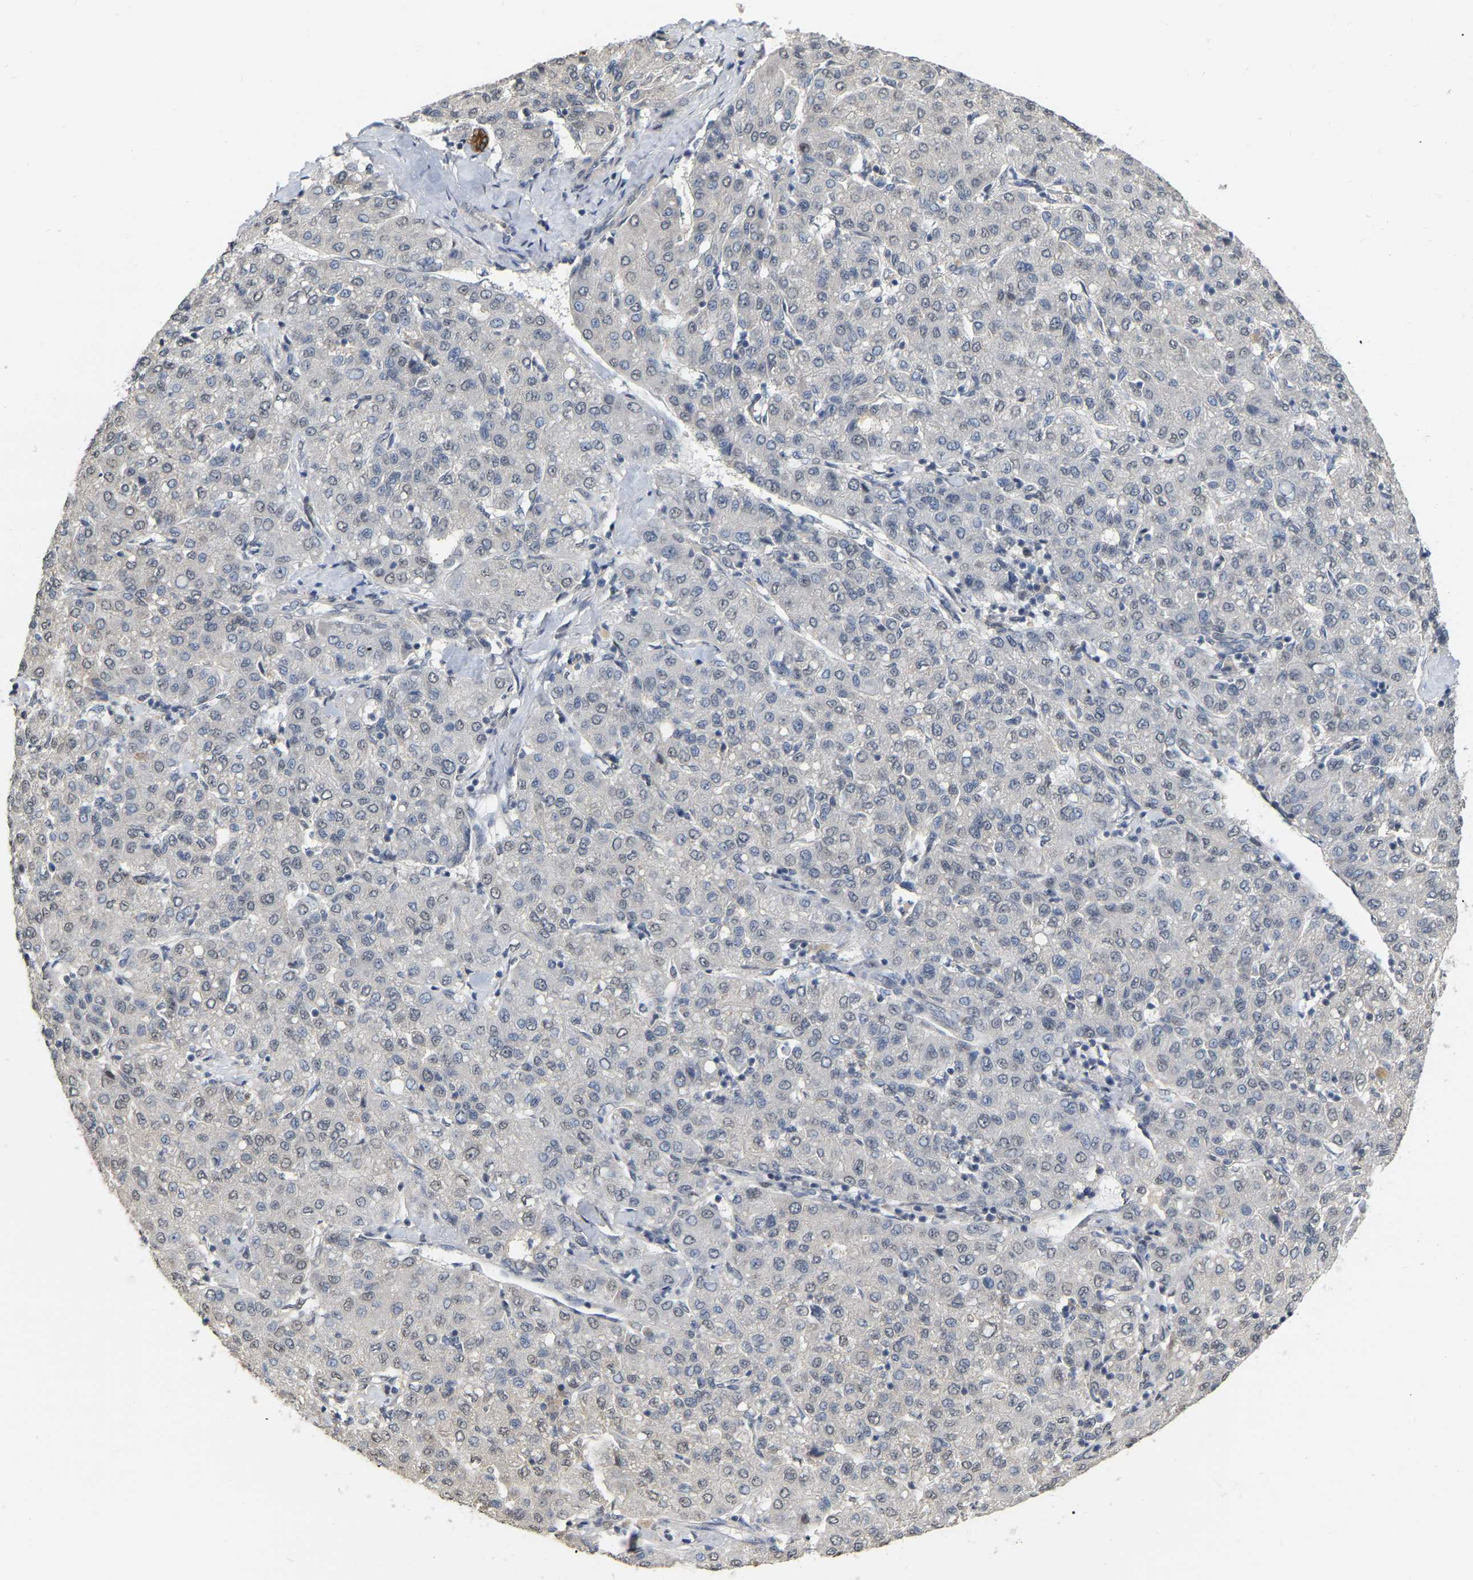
{"staining": {"intensity": "weak", "quantity": "<25%", "location": "nuclear"}, "tissue": "liver cancer", "cell_type": "Tumor cells", "image_type": "cancer", "snomed": [{"axis": "morphology", "description": "Carcinoma, Hepatocellular, NOS"}, {"axis": "topography", "description": "Liver"}], "caption": "Immunohistochemistry (IHC) micrograph of neoplastic tissue: liver cancer (hepatocellular carcinoma) stained with DAB demonstrates no significant protein expression in tumor cells. (Stains: DAB immunohistochemistry with hematoxylin counter stain, Microscopy: brightfield microscopy at high magnification).", "gene": "RUVBL1", "patient": {"sex": "male", "age": 65}}